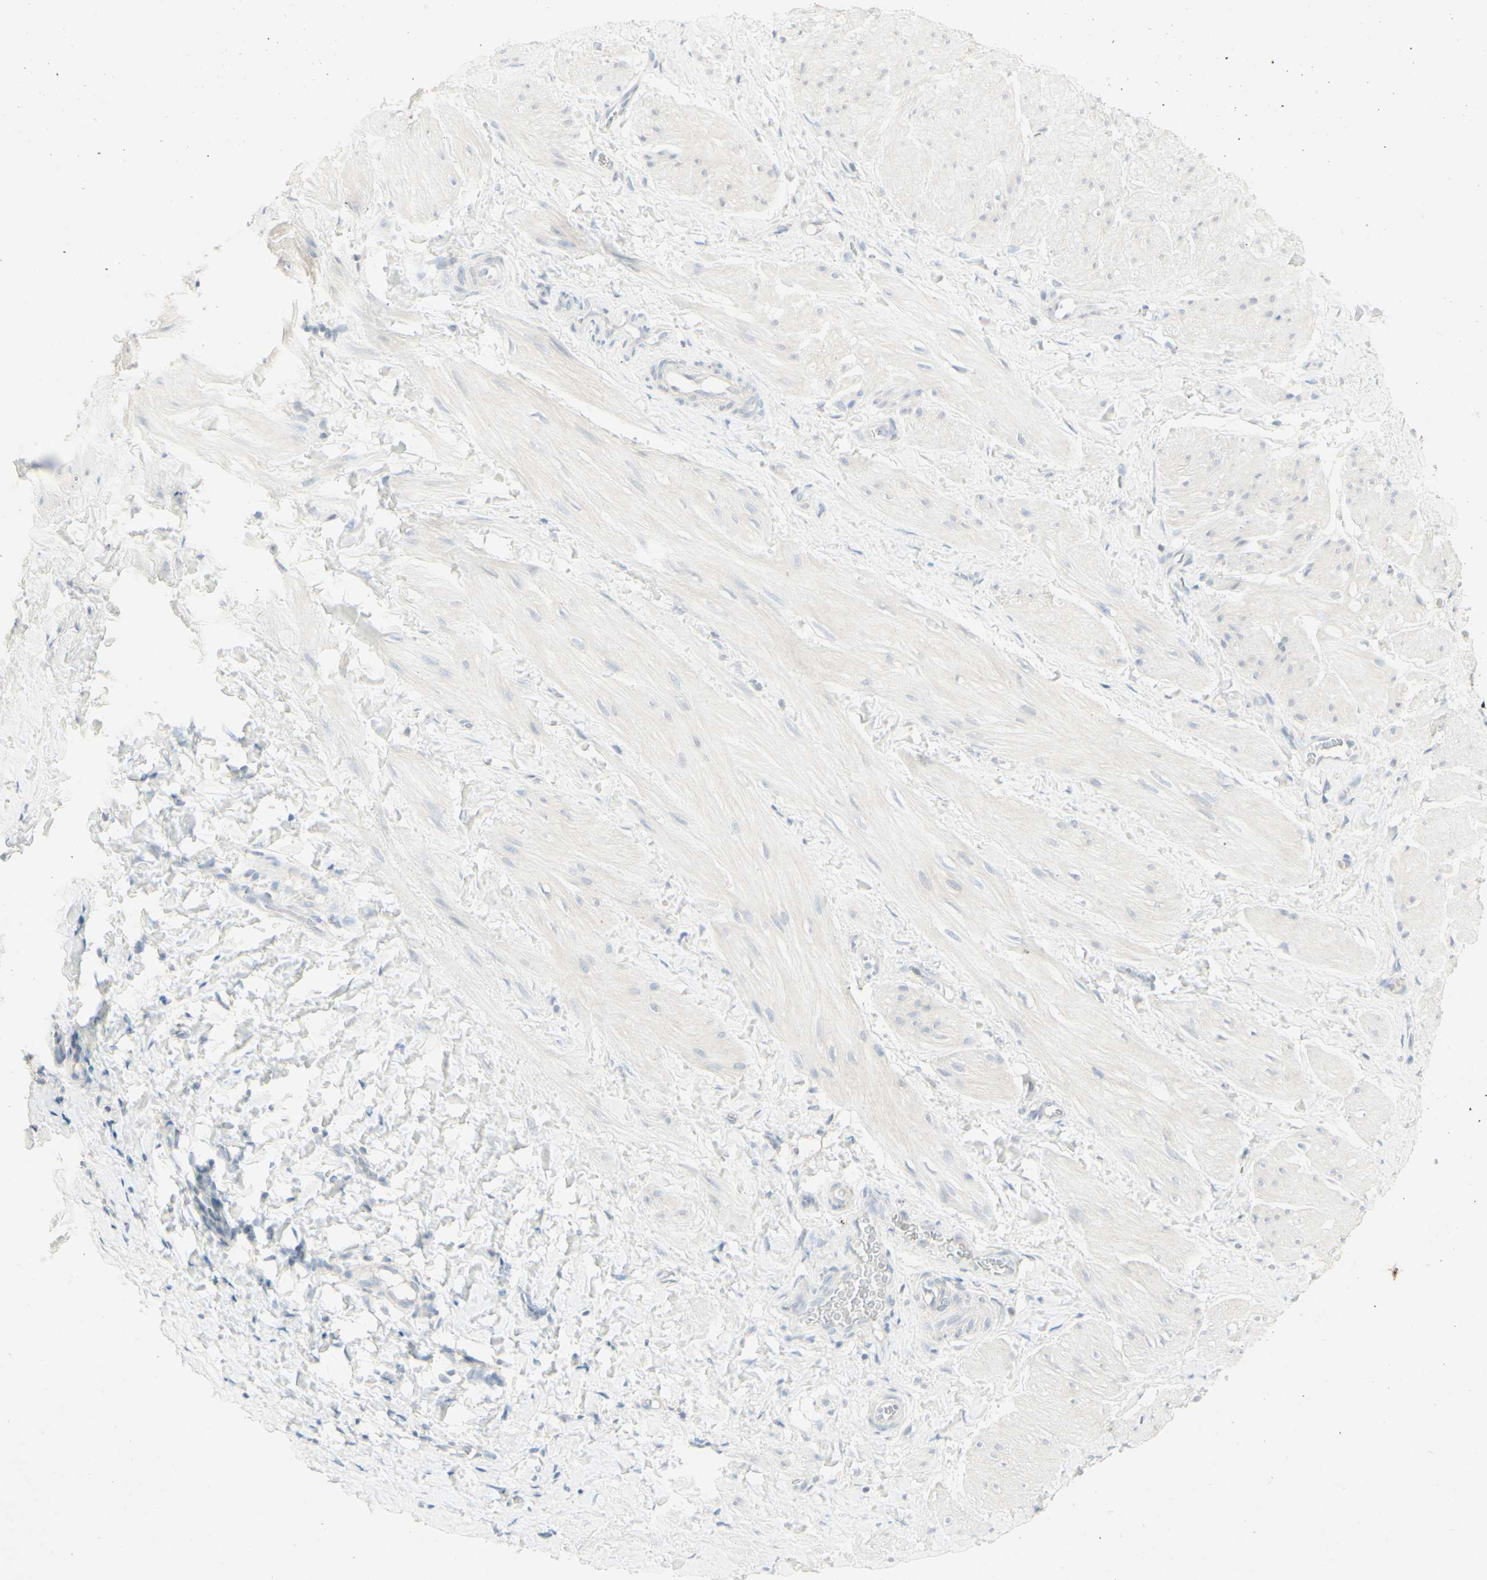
{"staining": {"intensity": "negative", "quantity": "none", "location": "none"}, "tissue": "smooth muscle", "cell_type": "Smooth muscle cells", "image_type": "normal", "snomed": [{"axis": "morphology", "description": "Normal tissue, NOS"}, {"axis": "topography", "description": "Smooth muscle"}], "caption": "The immunohistochemistry image has no significant expression in smooth muscle cells of smooth muscle. The staining is performed using DAB (3,3'-diaminobenzidine) brown chromogen with nuclei counter-stained in using hematoxylin.", "gene": "ATP6V1B1", "patient": {"sex": "male", "age": 16}}